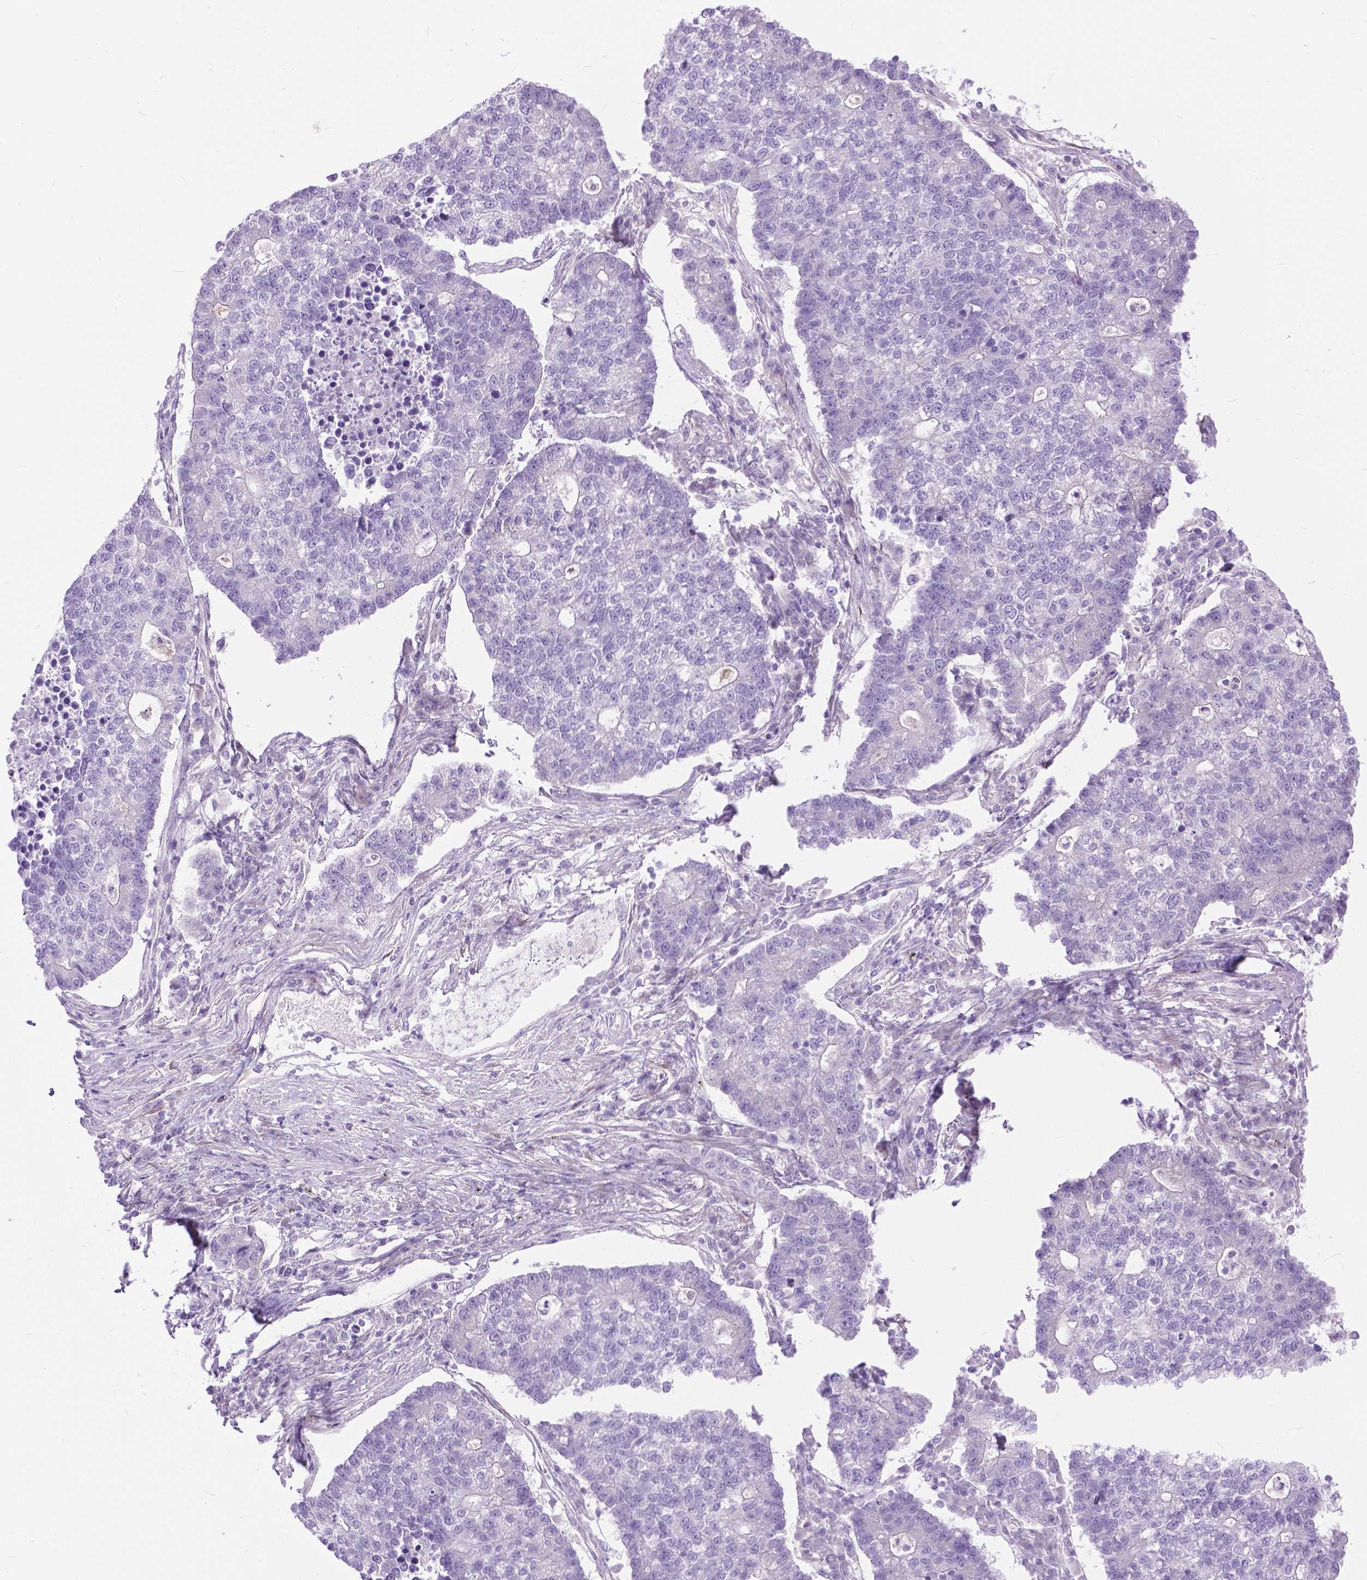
{"staining": {"intensity": "negative", "quantity": "none", "location": "none"}, "tissue": "lung cancer", "cell_type": "Tumor cells", "image_type": "cancer", "snomed": [{"axis": "morphology", "description": "Adenocarcinoma, NOS"}, {"axis": "topography", "description": "Lung"}], "caption": "There is no significant expression in tumor cells of adenocarcinoma (lung).", "gene": "APCDD1L", "patient": {"sex": "male", "age": 57}}